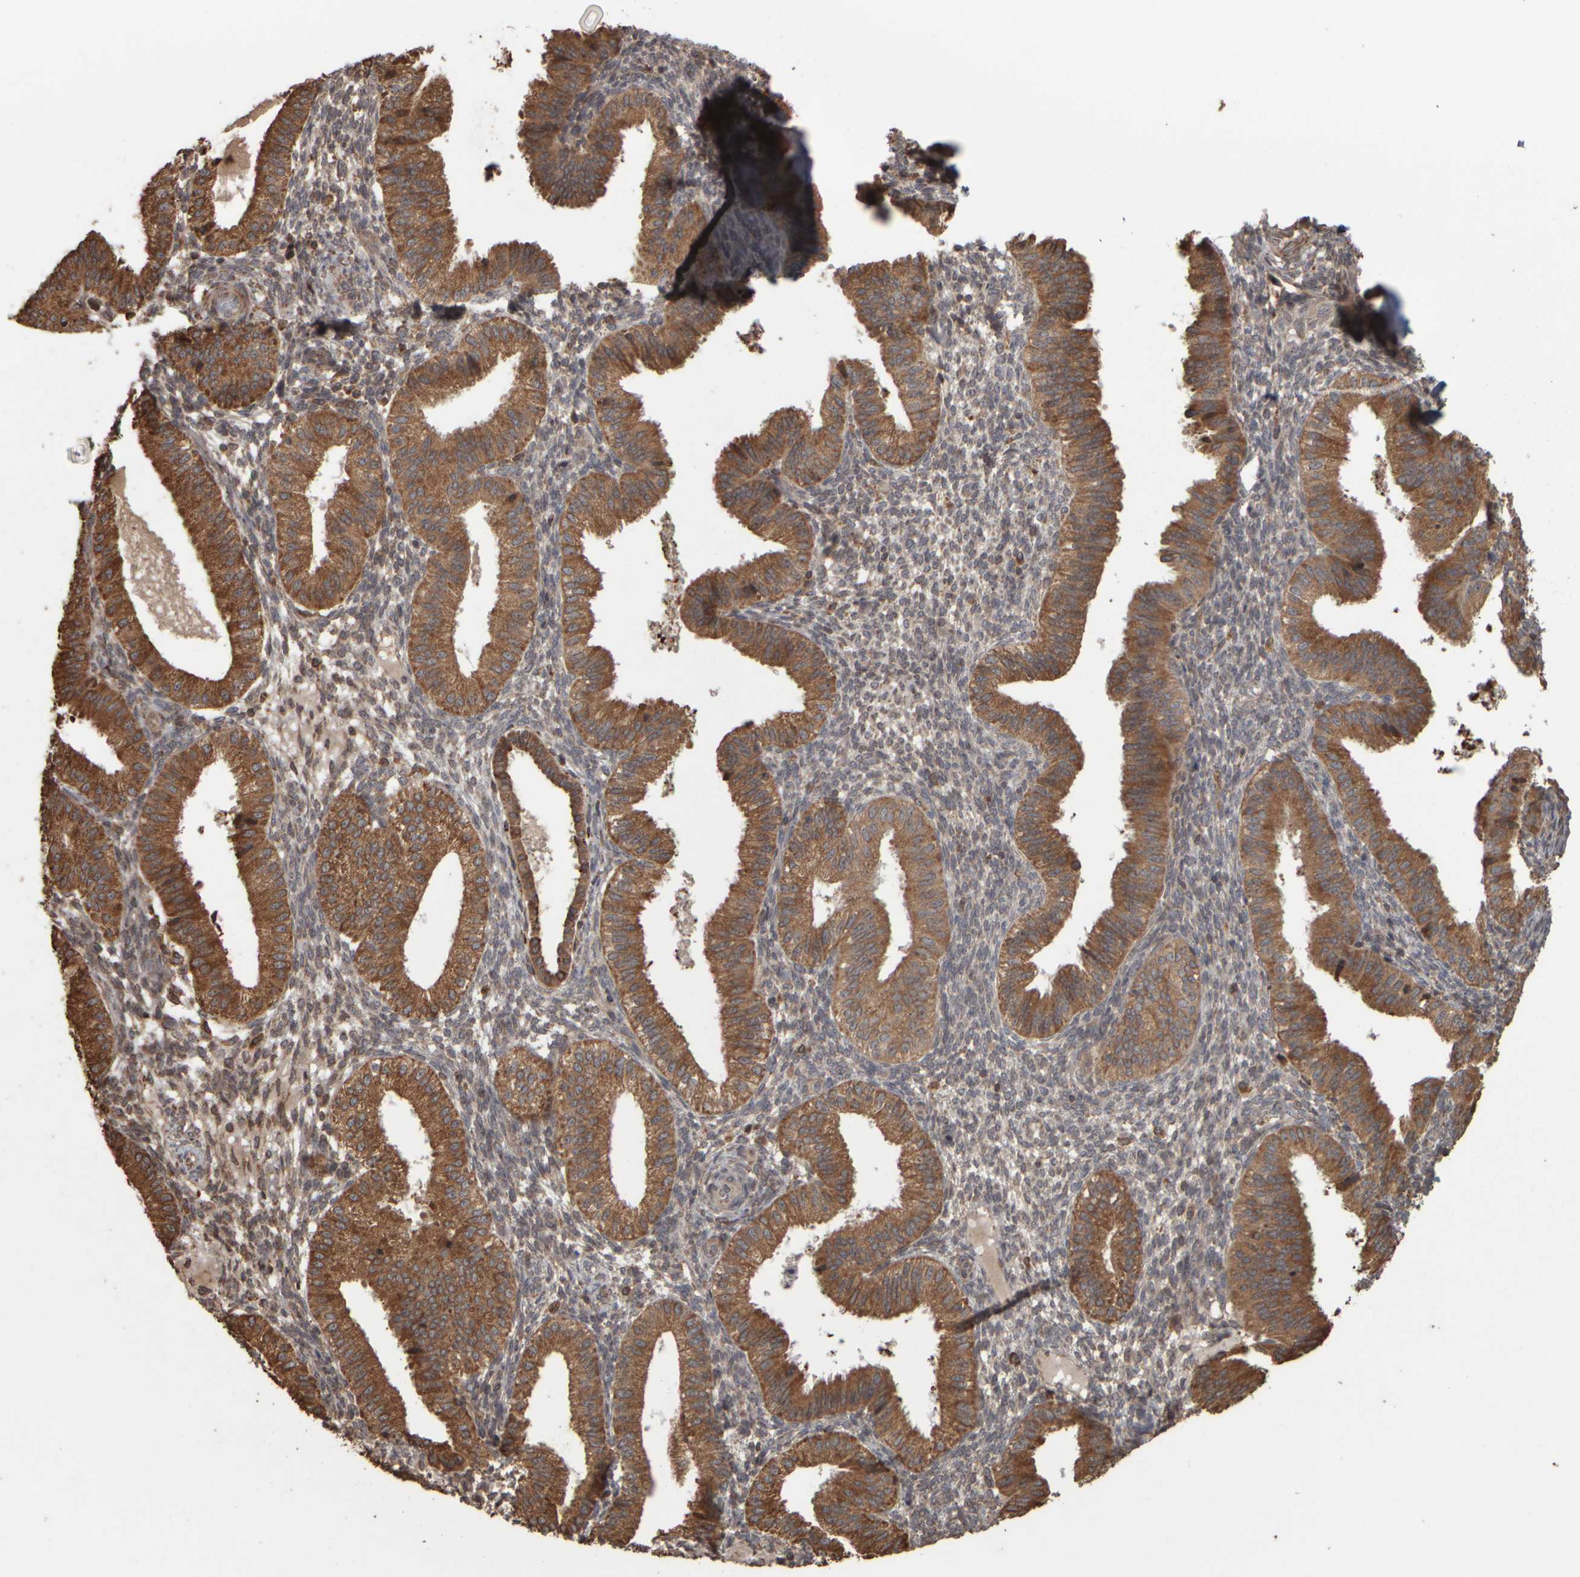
{"staining": {"intensity": "moderate", "quantity": "25%-75%", "location": "cytoplasmic/membranous"}, "tissue": "endometrium", "cell_type": "Cells in endometrial stroma", "image_type": "normal", "snomed": [{"axis": "morphology", "description": "Normal tissue, NOS"}, {"axis": "topography", "description": "Endometrium"}], "caption": "IHC (DAB) staining of unremarkable endometrium demonstrates moderate cytoplasmic/membranous protein positivity in about 25%-75% of cells in endometrial stroma.", "gene": "AGBL3", "patient": {"sex": "female", "age": 39}}